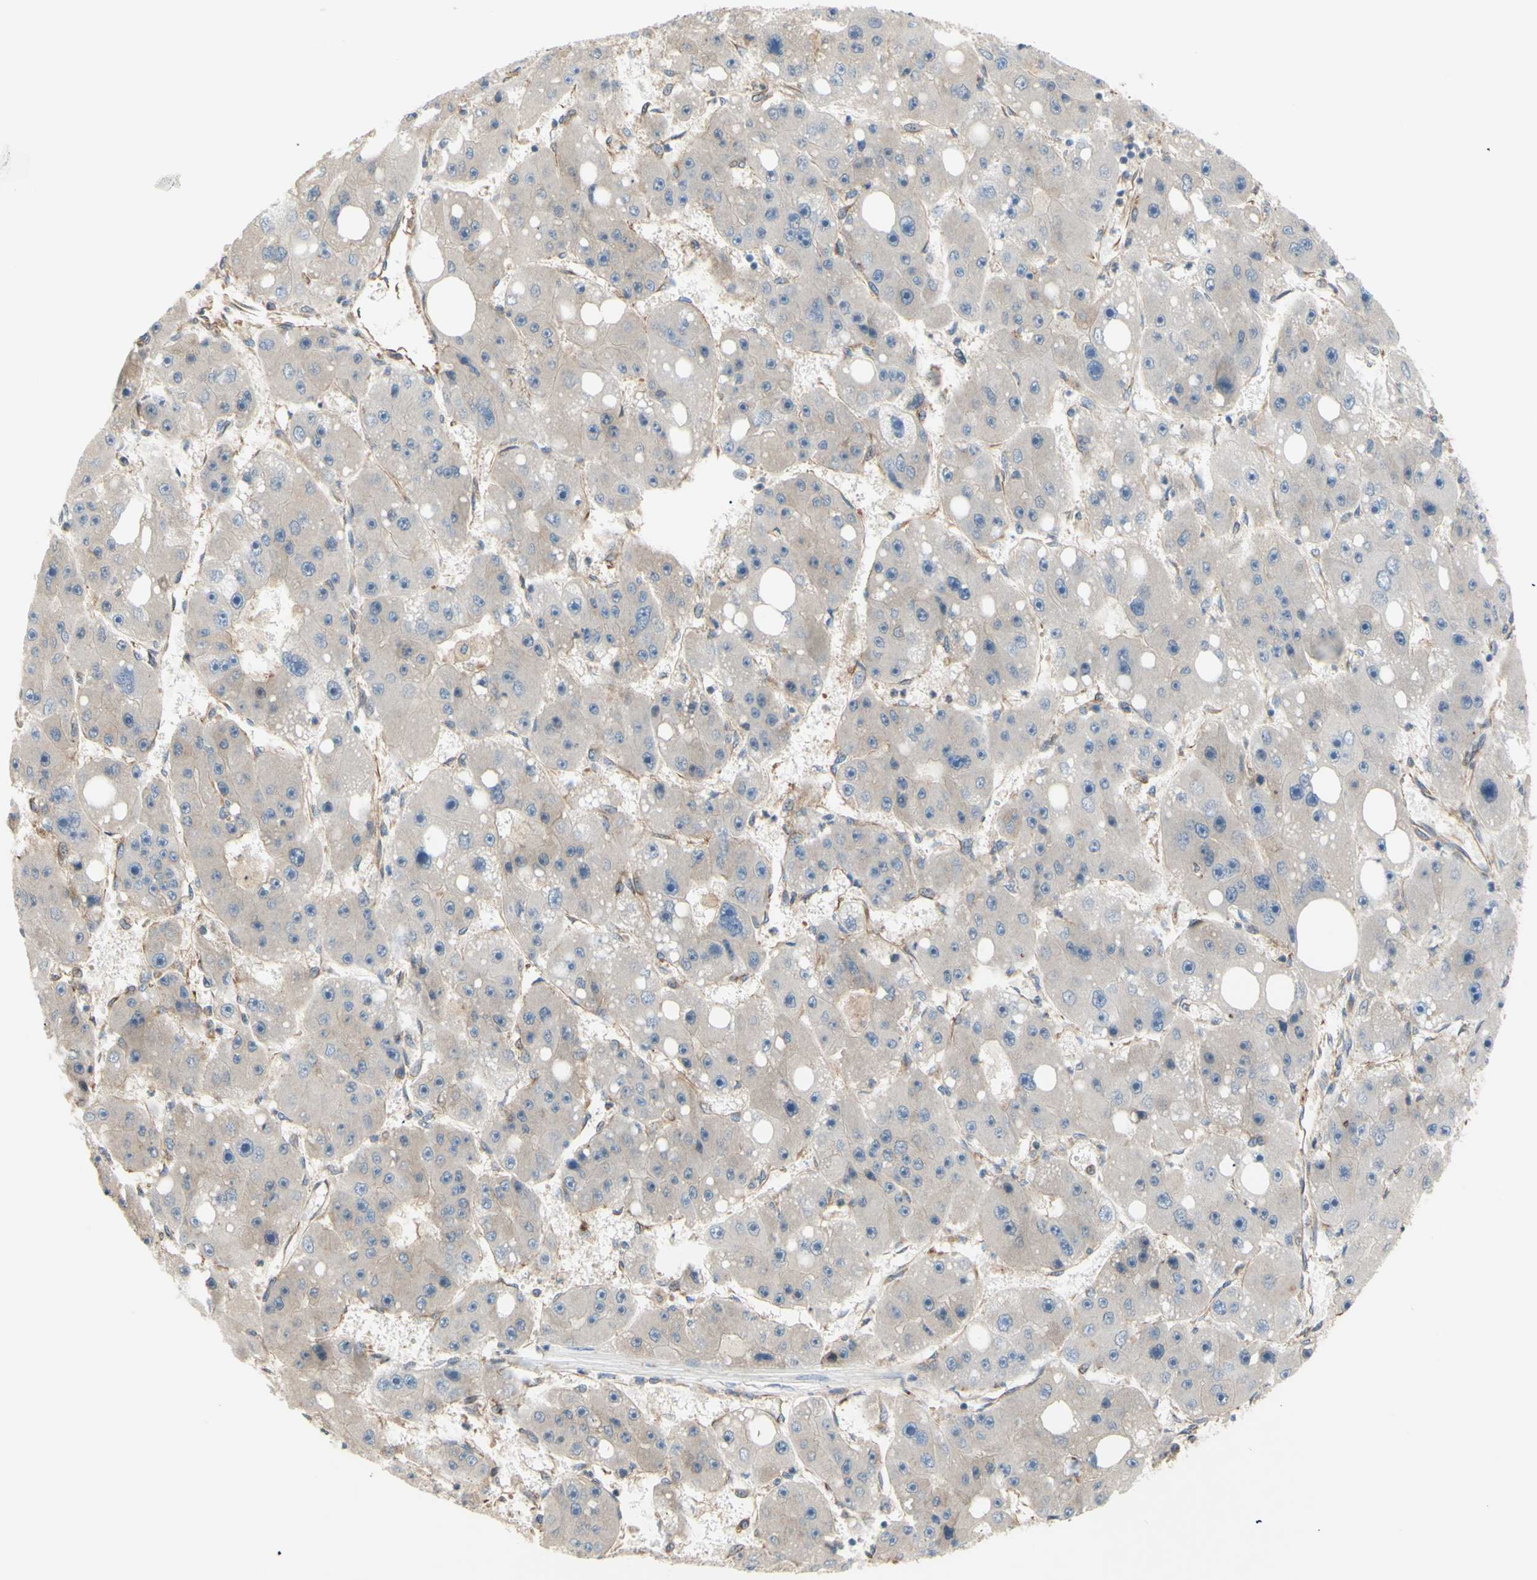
{"staining": {"intensity": "negative", "quantity": "none", "location": "none"}, "tissue": "liver cancer", "cell_type": "Tumor cells", "image_type": "cancer", "snomed": [{"axis": "morphology", "description": "Carcinoma, Hepatocellular, NOS"}, {"axis": "topography", "description": "Liver"}], "caption": "Tumor cells show no significant staining in hepatocellular carcinoma (liver).", "gene": "DYNLRB1", "patient": {"sex": "female", "age": 61}}